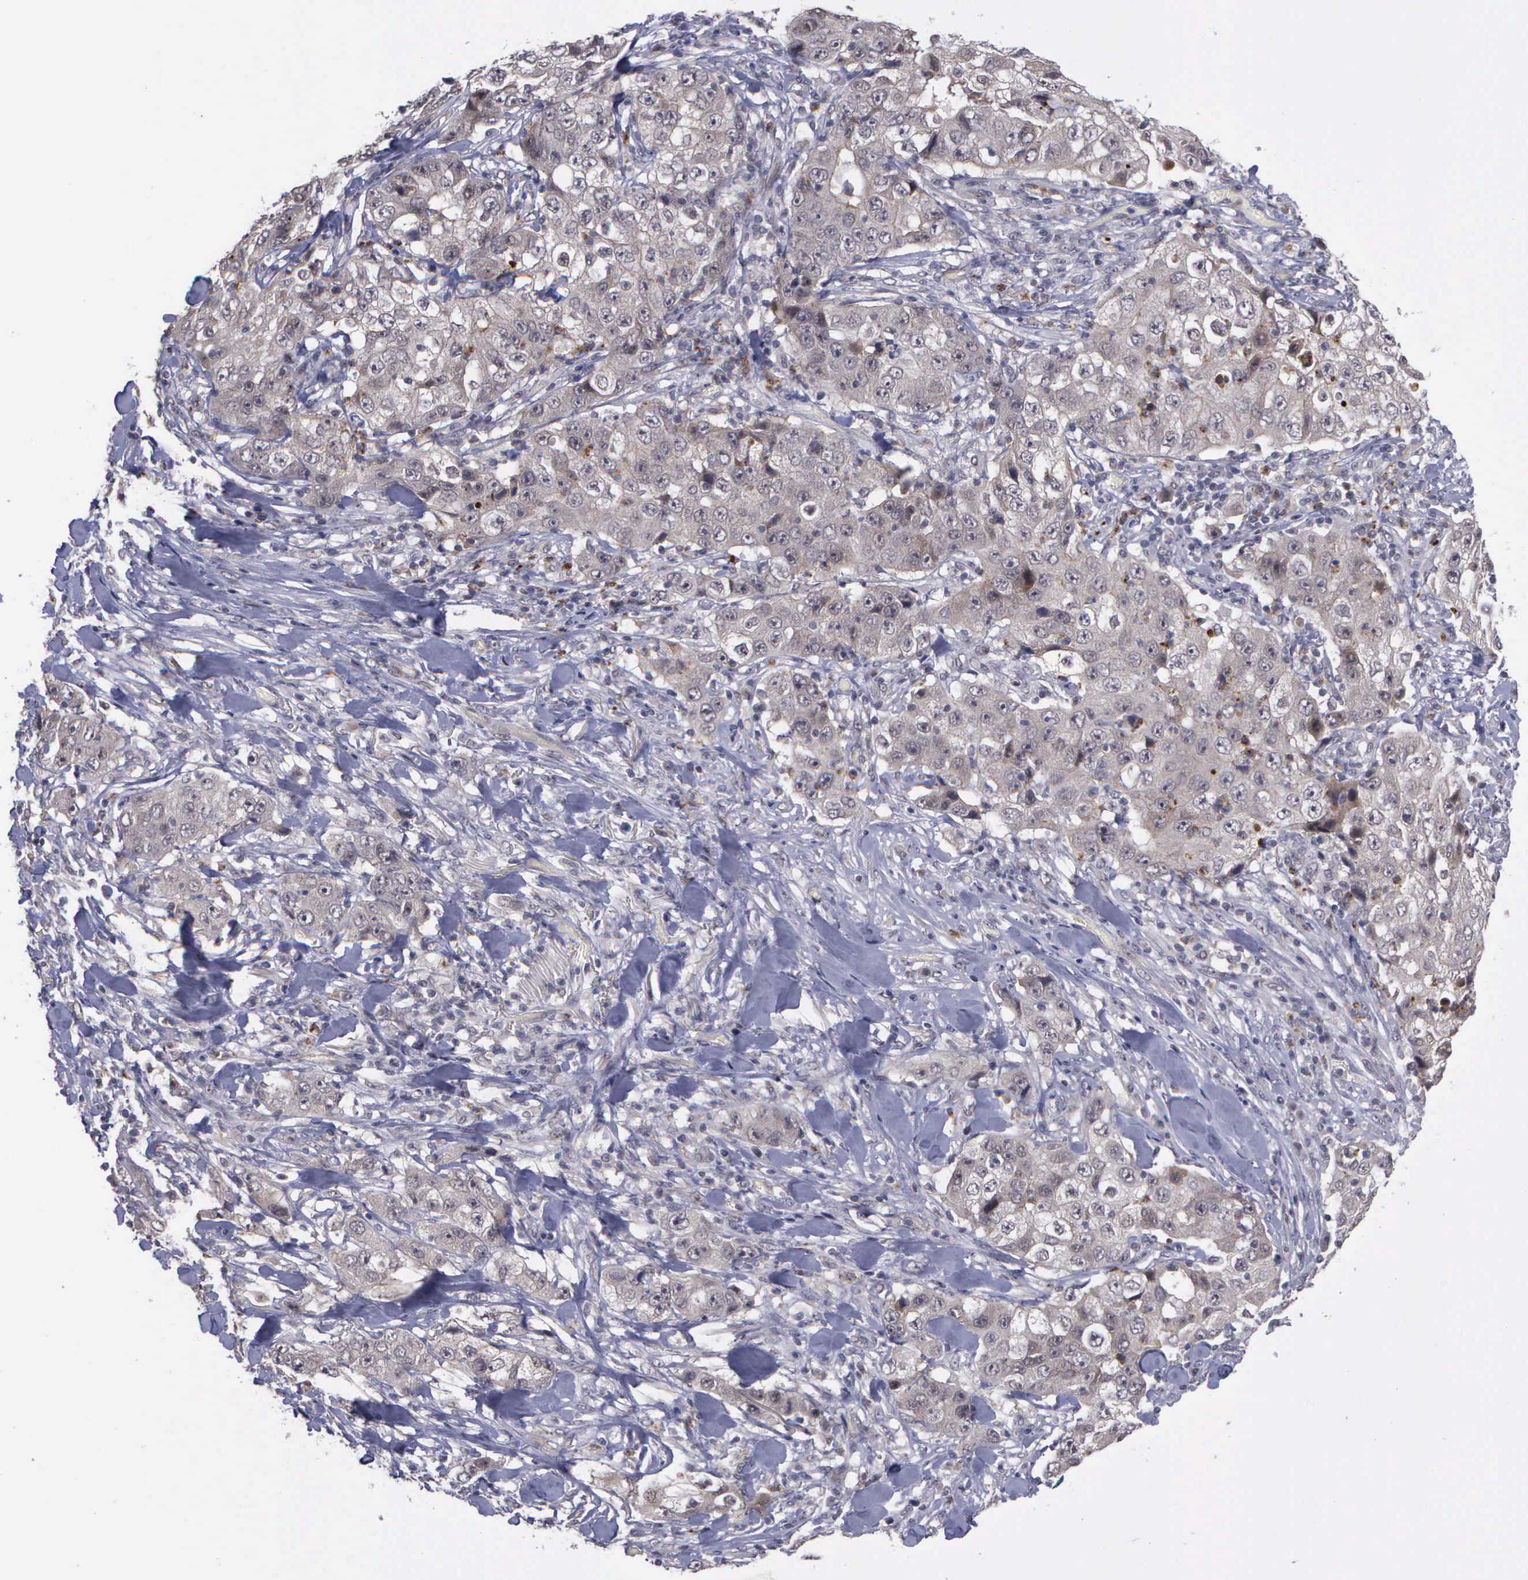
{"staining": {"intensity": "weak", "quantity": "25%-75%", "location": "cytoplasmic/membranous"}, "tissue": "lung cancer", "cell_type": "Tumor cells", "image_type": "cancer", "snomed": [{"axis": "morphology", "description": "Squamous cell carcinoma, NOS"}, {"axis": "topography", "description": "Lung"}], "caption": "Protein staining exhibits weak cytoplasmic/membranous positivity in approximately 25%-75% of tumor cells in lung squamous cell carcinoma.", "gene": "MAP3K9", "patient": {"sex": "male", "age": 64}}